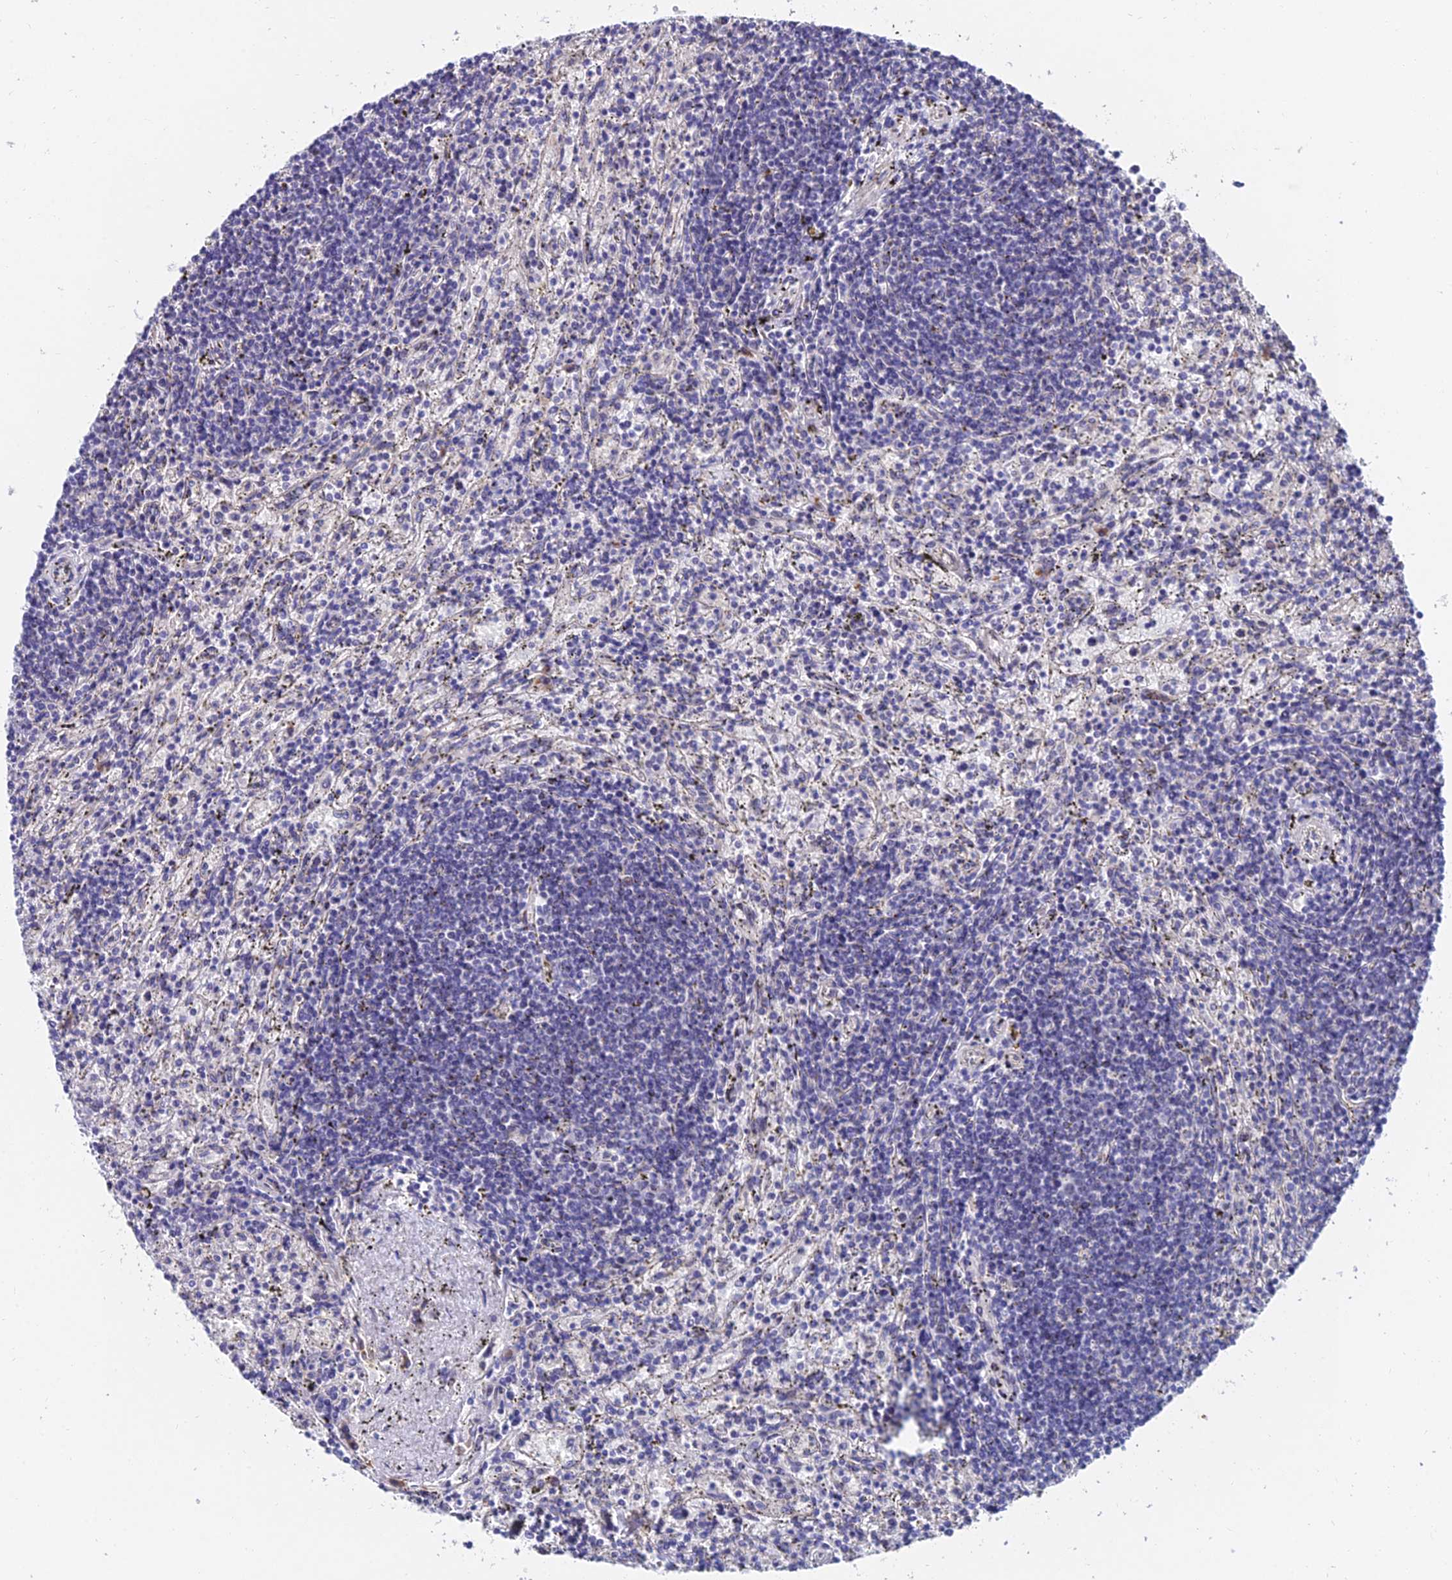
{"staining": {"intensity": "negative", "quantity": "none", "location": "none"}, "tissue": "lymphoma", "cell_type": "Tumor cells", "image_type": "cancer", "snomed": [{"axis": "morphology", "description": "Malignant lymphoma, non-Hodgkin's type, Low grade"}, {"axis": "topography", "description": "Spleen"}], "caption": "The photomicrograph exhibits no staining of tumor cells in lymphoma.", "gene": "TRIM24", "patient": {"sex": "male", "age": 76}}